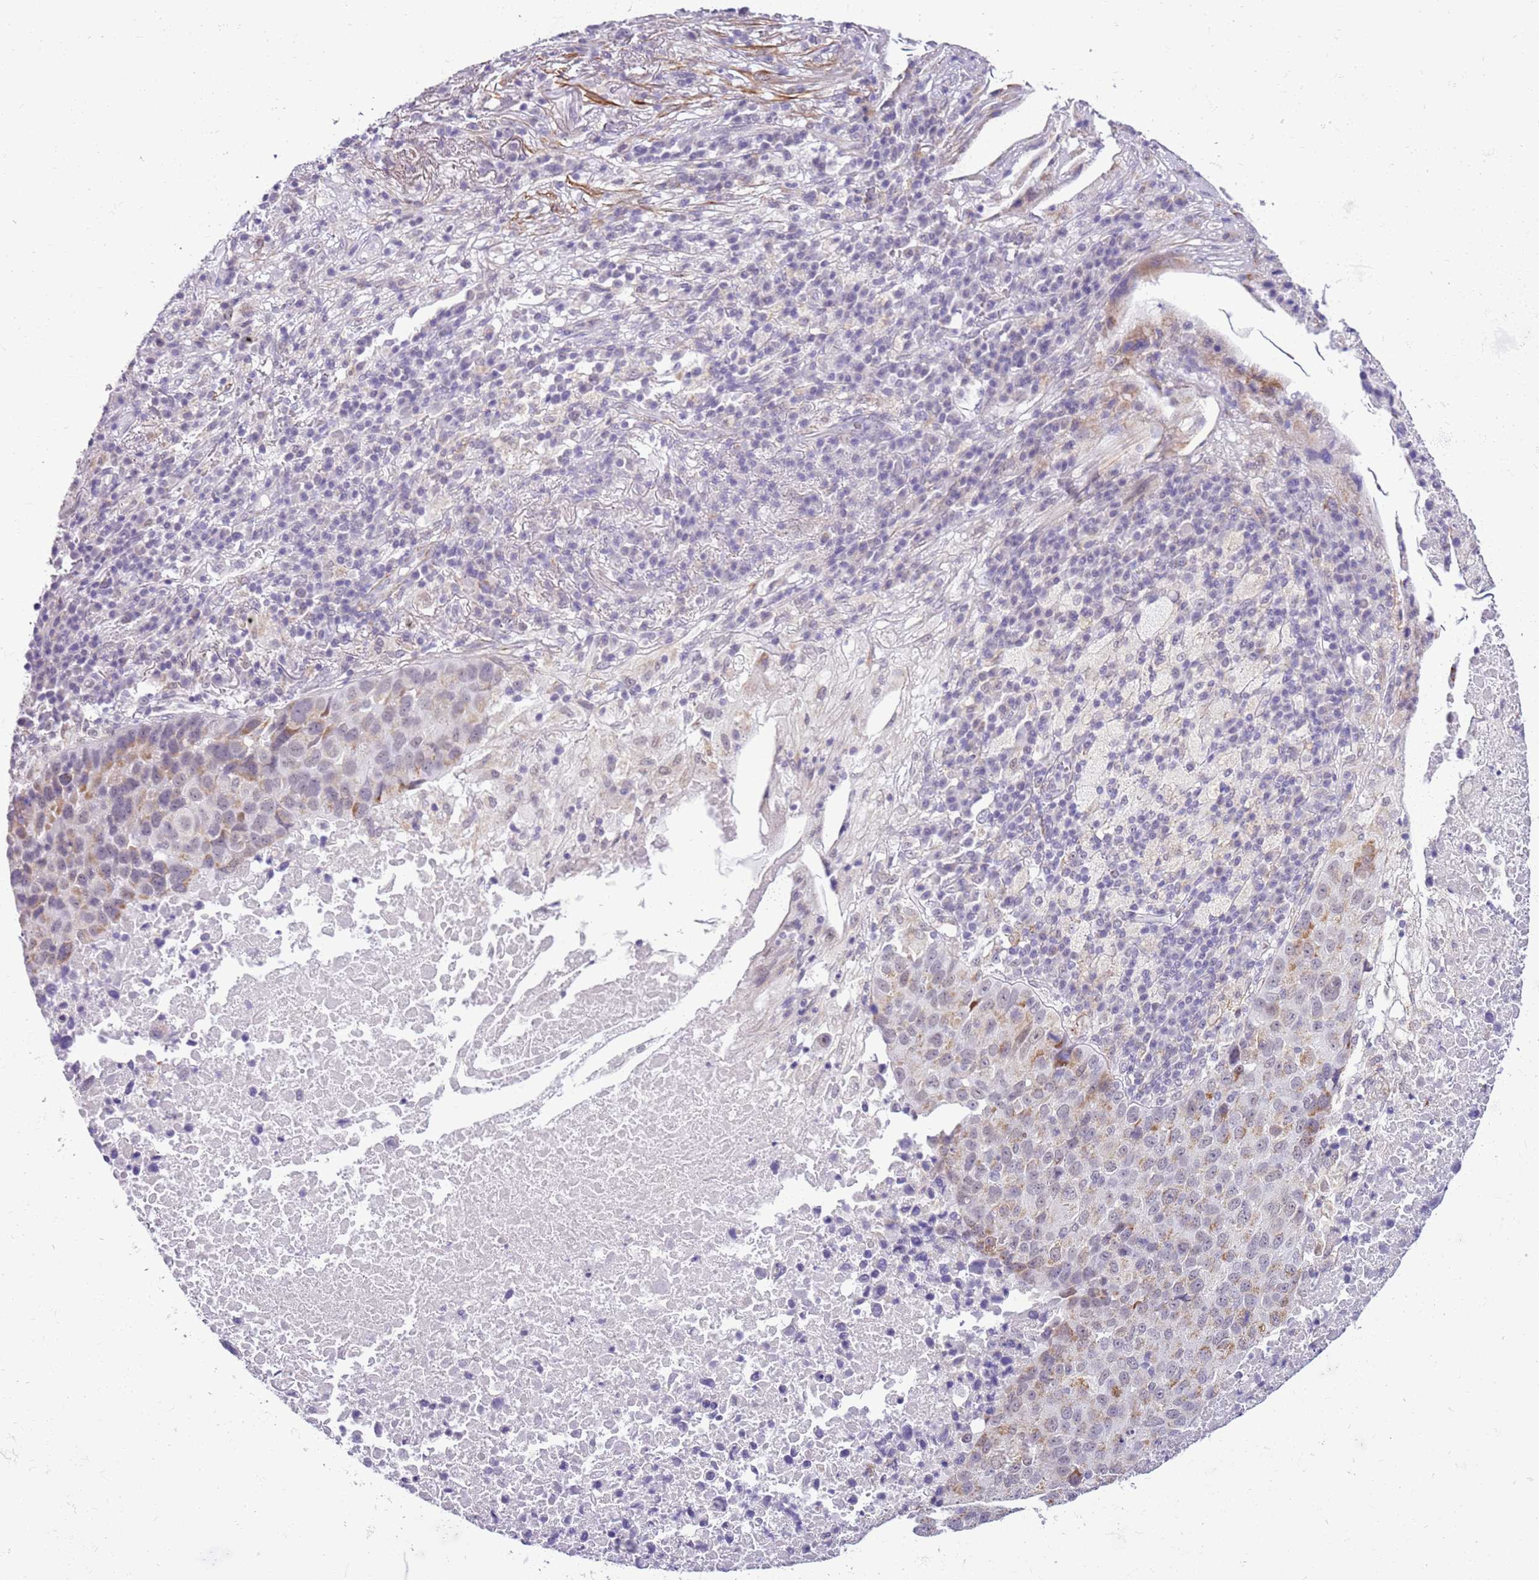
{"staining": {"intensity": "moderate", "quantity": "<25%", "location": "cytoplasmic/membranous"}, "tissue": "lung cancer", "cell_type": "Tumor cells", "image_type": "cancer", "snomed": [{"axis": "morphology", "description": "Squamous cell carcinoma, NOS"}, {"axis": "topography", "description": "Lung"}], "caption": "Approximately <25% of tumor cells in human lung cancer reveal moderate cytoplasmic/membranous protein staining as visualized by brown immunohistochemical staining.", "gene": "SMIM4", "patient": {"sex": "male", "age": 73}}